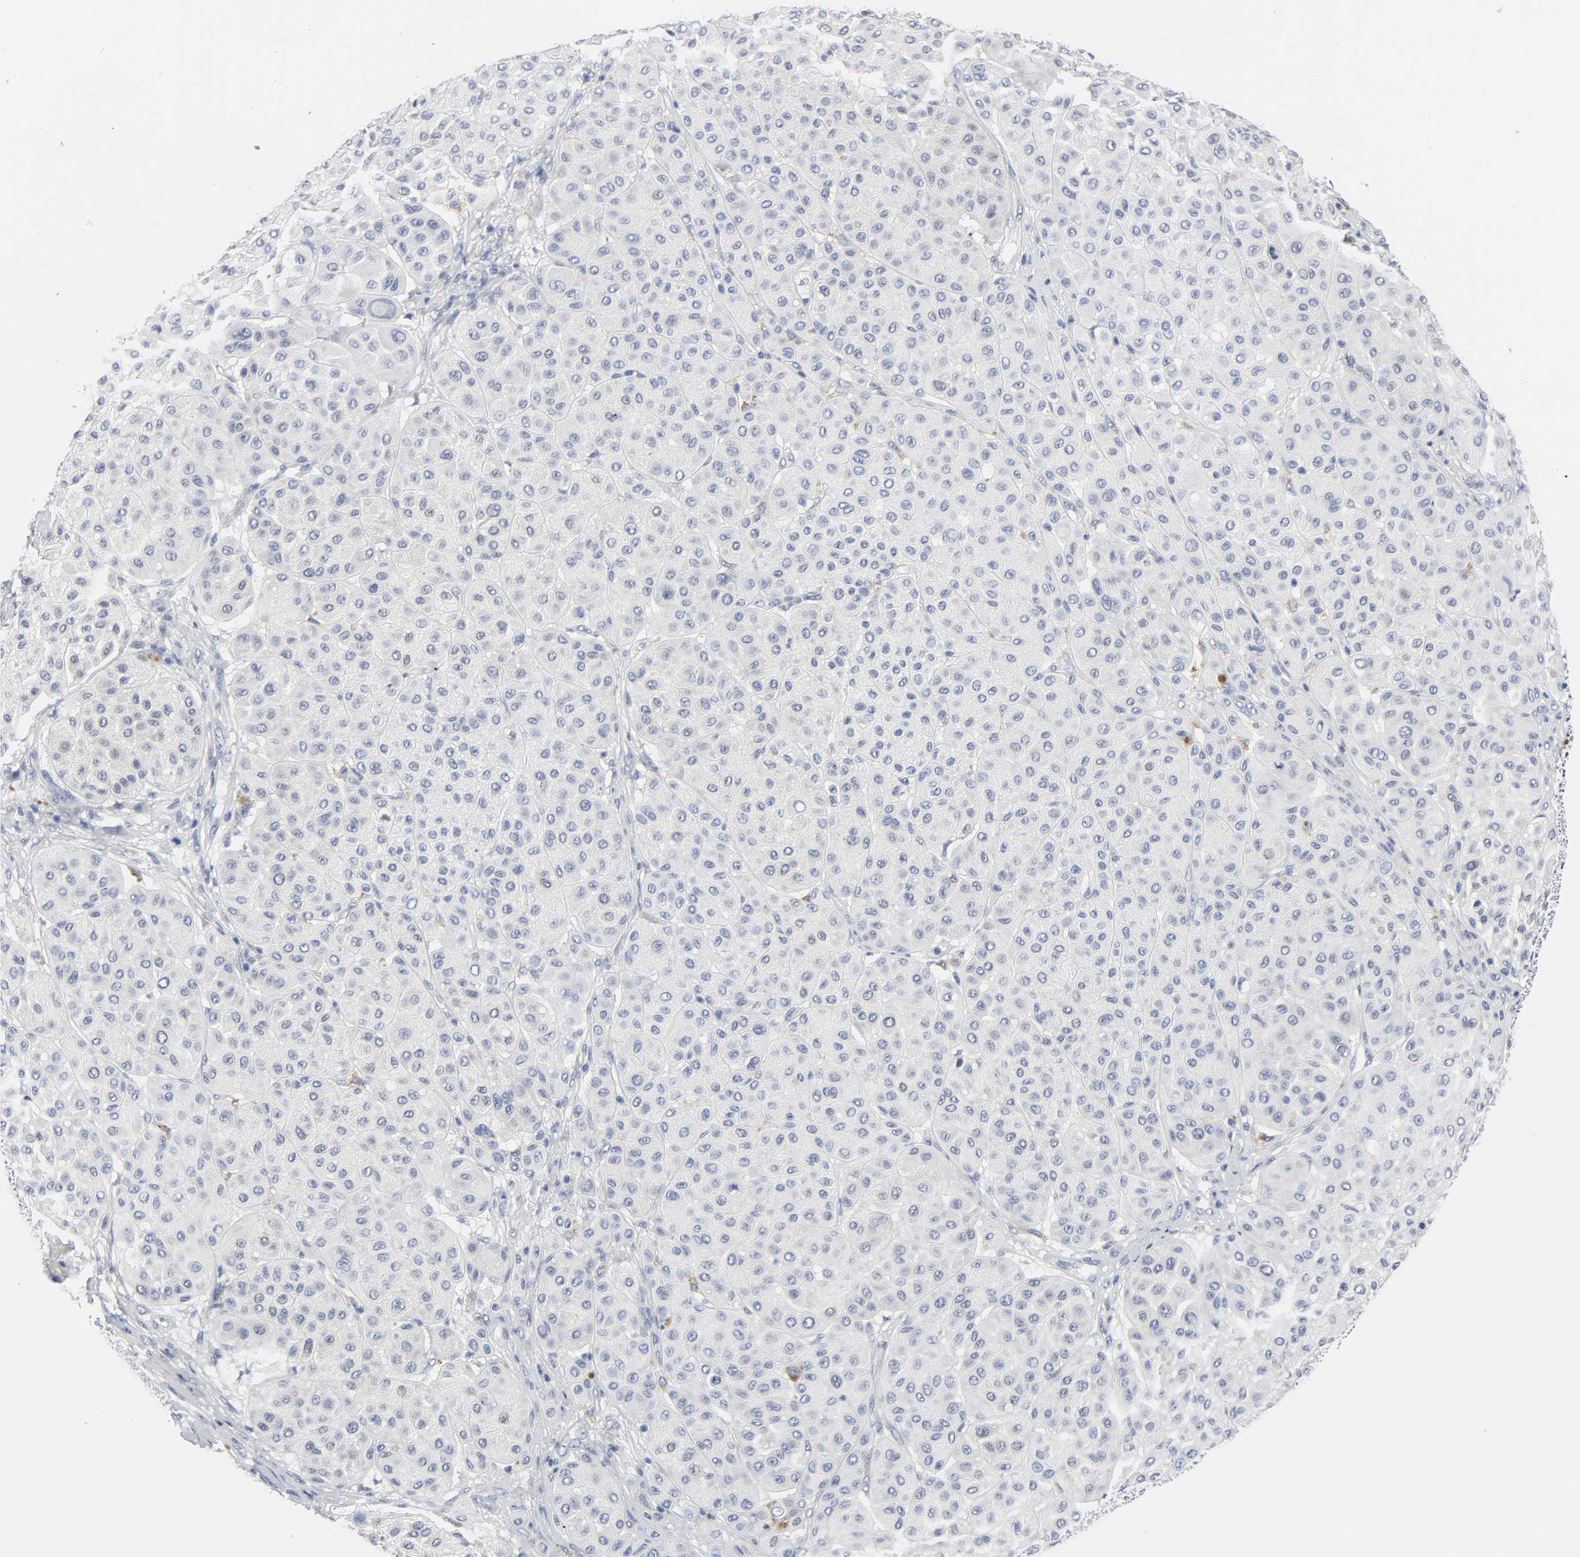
{"staining": {"intensity": "negative", "quantity": "none", "location": "none"}, "tissue": "melanoma", "cell_type": "Tumor cells", "image_type": "cancer", "snomed": [{"axis": "morphology", "description": "Normal tissue, NOS"}, {"axis": "morphology", "description": "Malignant melanoma, Metastatic site"}, {"axis": "topography", "description": "Skin"}], "caption": "Tumor cells show no significant expression in melanoma.", "gene": "SALL2", "patient": {"sex": "male", "age": 41}}